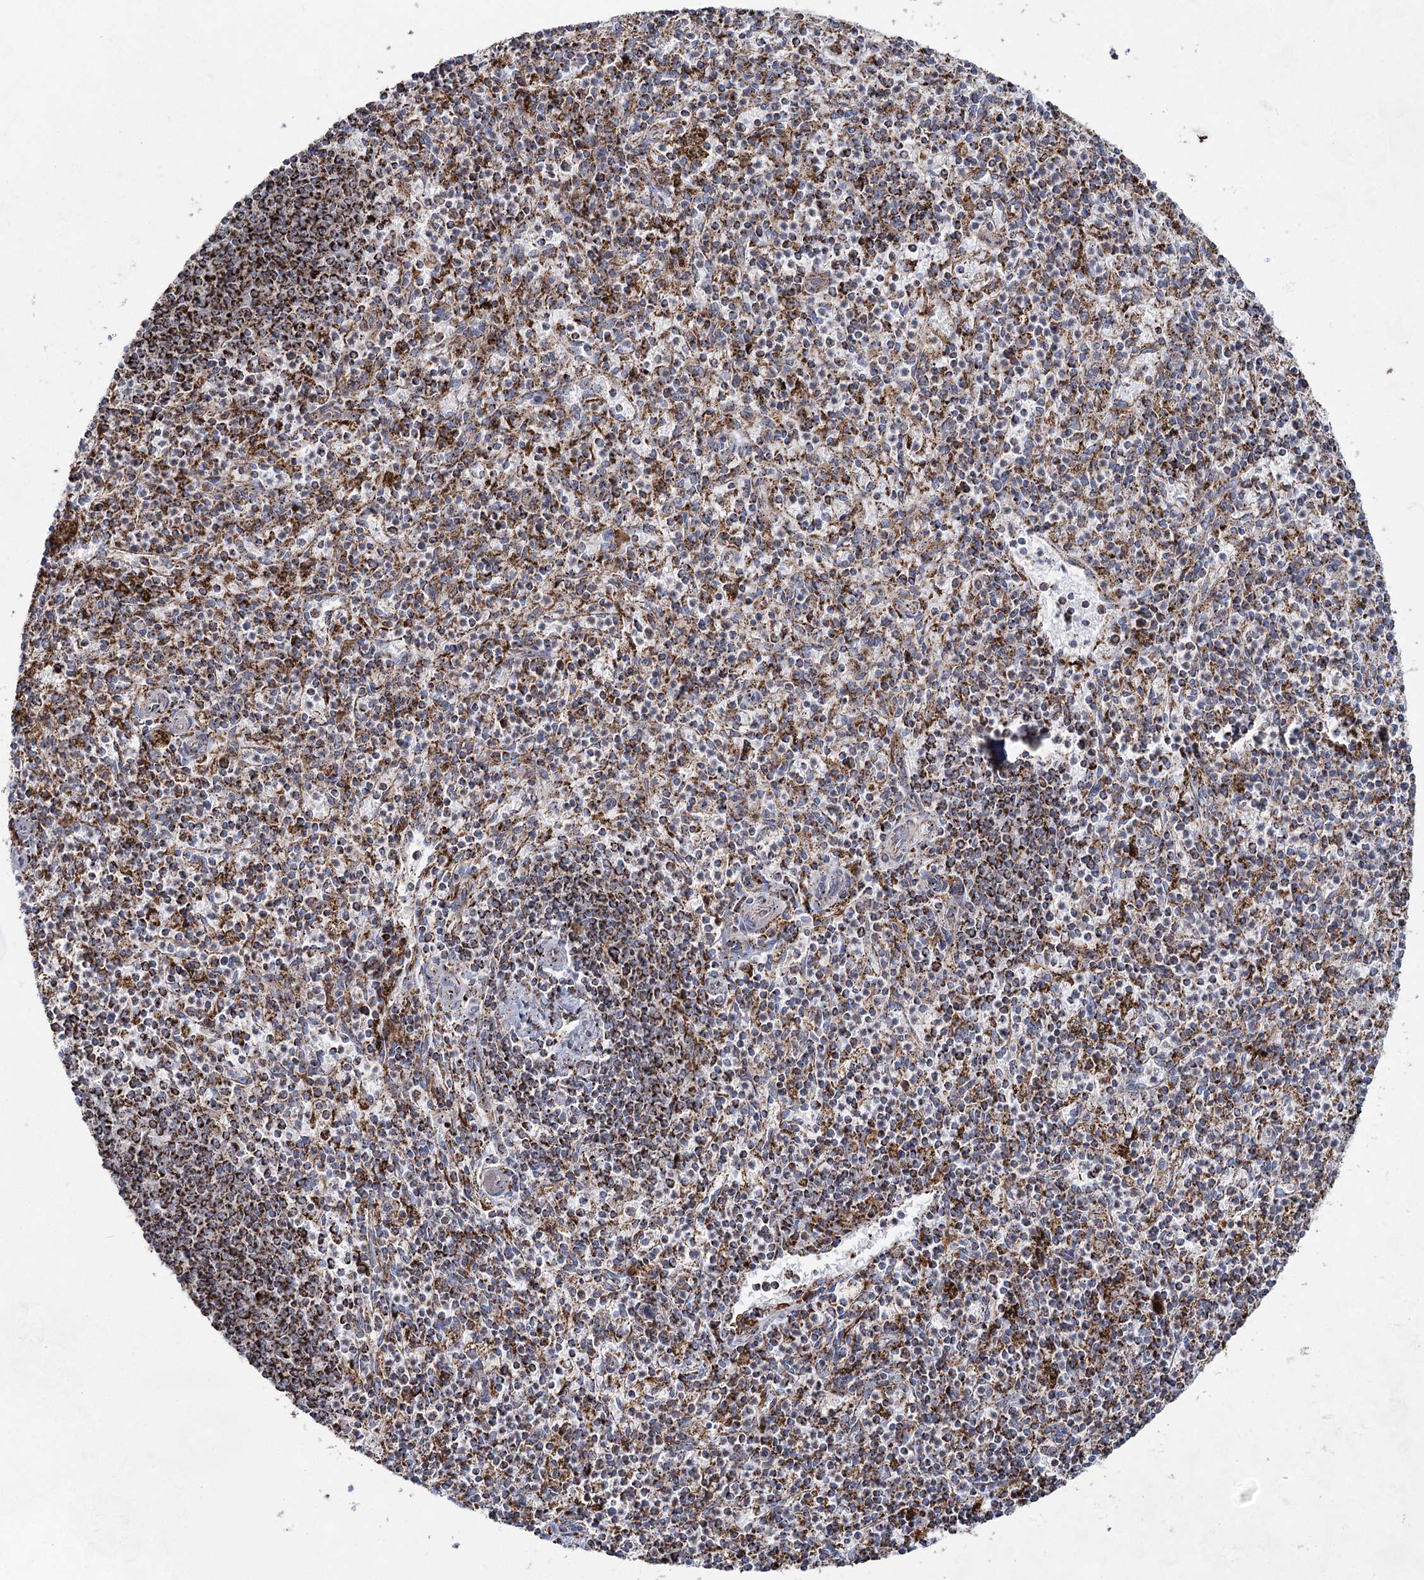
{"staining": {"intensity": "strong", "quantity": "25%-75%", "location": "cytoplasmic/membranous"}, "tissue": "spleen", "cell_type": "Cells in red pulp", "image_type": "normal", "snomed": [{"axis": "morphology", "description": "Normal tissue, NOS"}, {"axis": "topography", "description": "Spleen"}], "caption": "Protein staining demonstrates strong cytoplasmic/membranous staining in approximately 25%-75% of cells in red pulp in normal spleen.", "gene": "CWF19L1", "patient": {"sex": "male", "age": 72}}